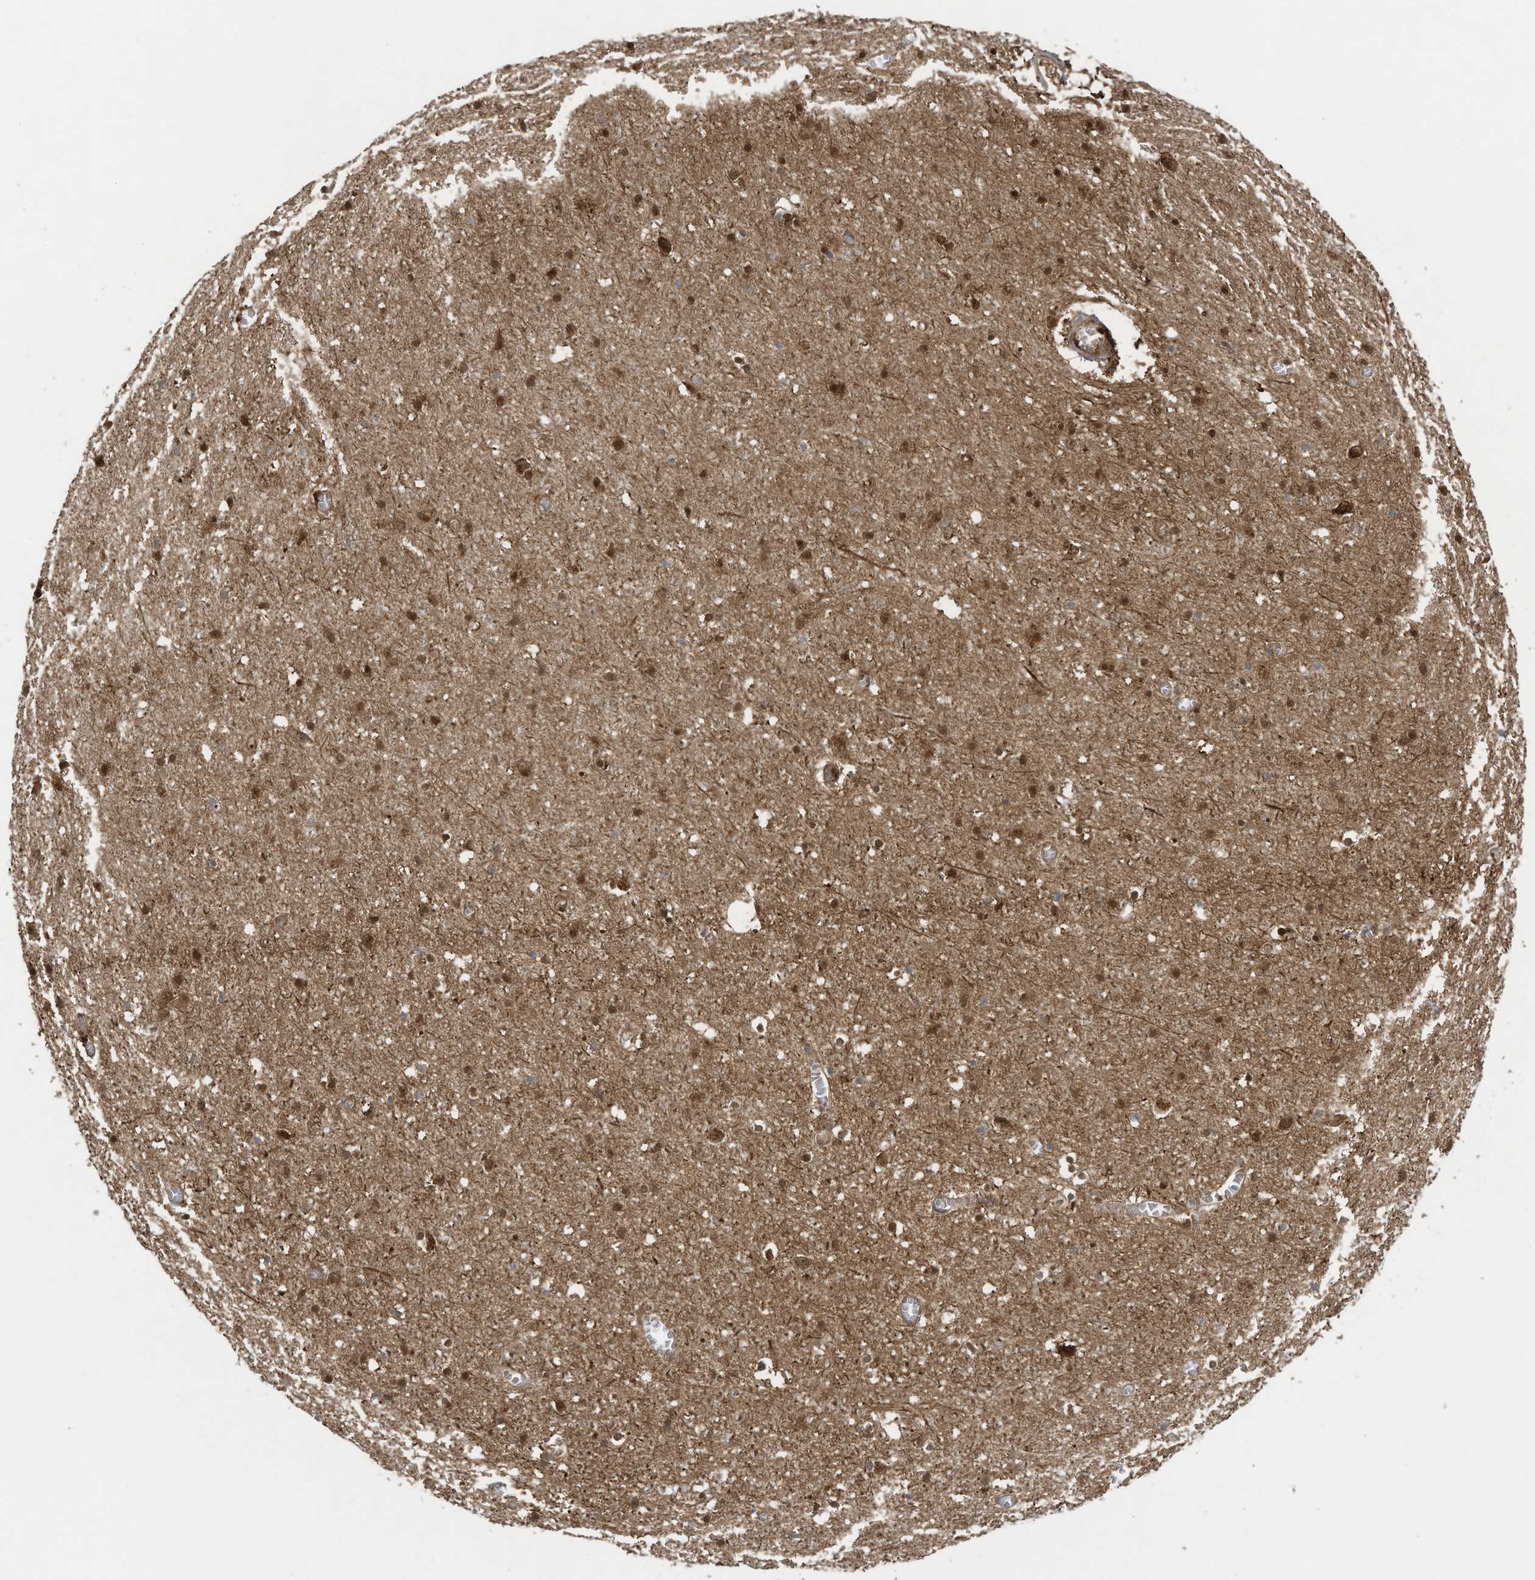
{"staining": {"intensity": "moderate", "quantity": ">75%", "location": "cytoplasmic/membranous"}, "tissue": "cerebral cortex", "cell_type": "Endothelial cells", "image_type": "normal", "snomed": [{"axis": "morphology", "description": "Normal tissue, NOS"}, {"axis": "topography", "description": "Cerebral cortex"}], "caption": "Immunohistochemistry (IHC) micrograph of normal human cerebral cortex stained for a protein (brown), which displays medium levels of moderate cytoplasmic/membranous expression in about >75% of endothelial cells.", "gene": "OLA1", "patient": {"sex": "female", "age": 64}}